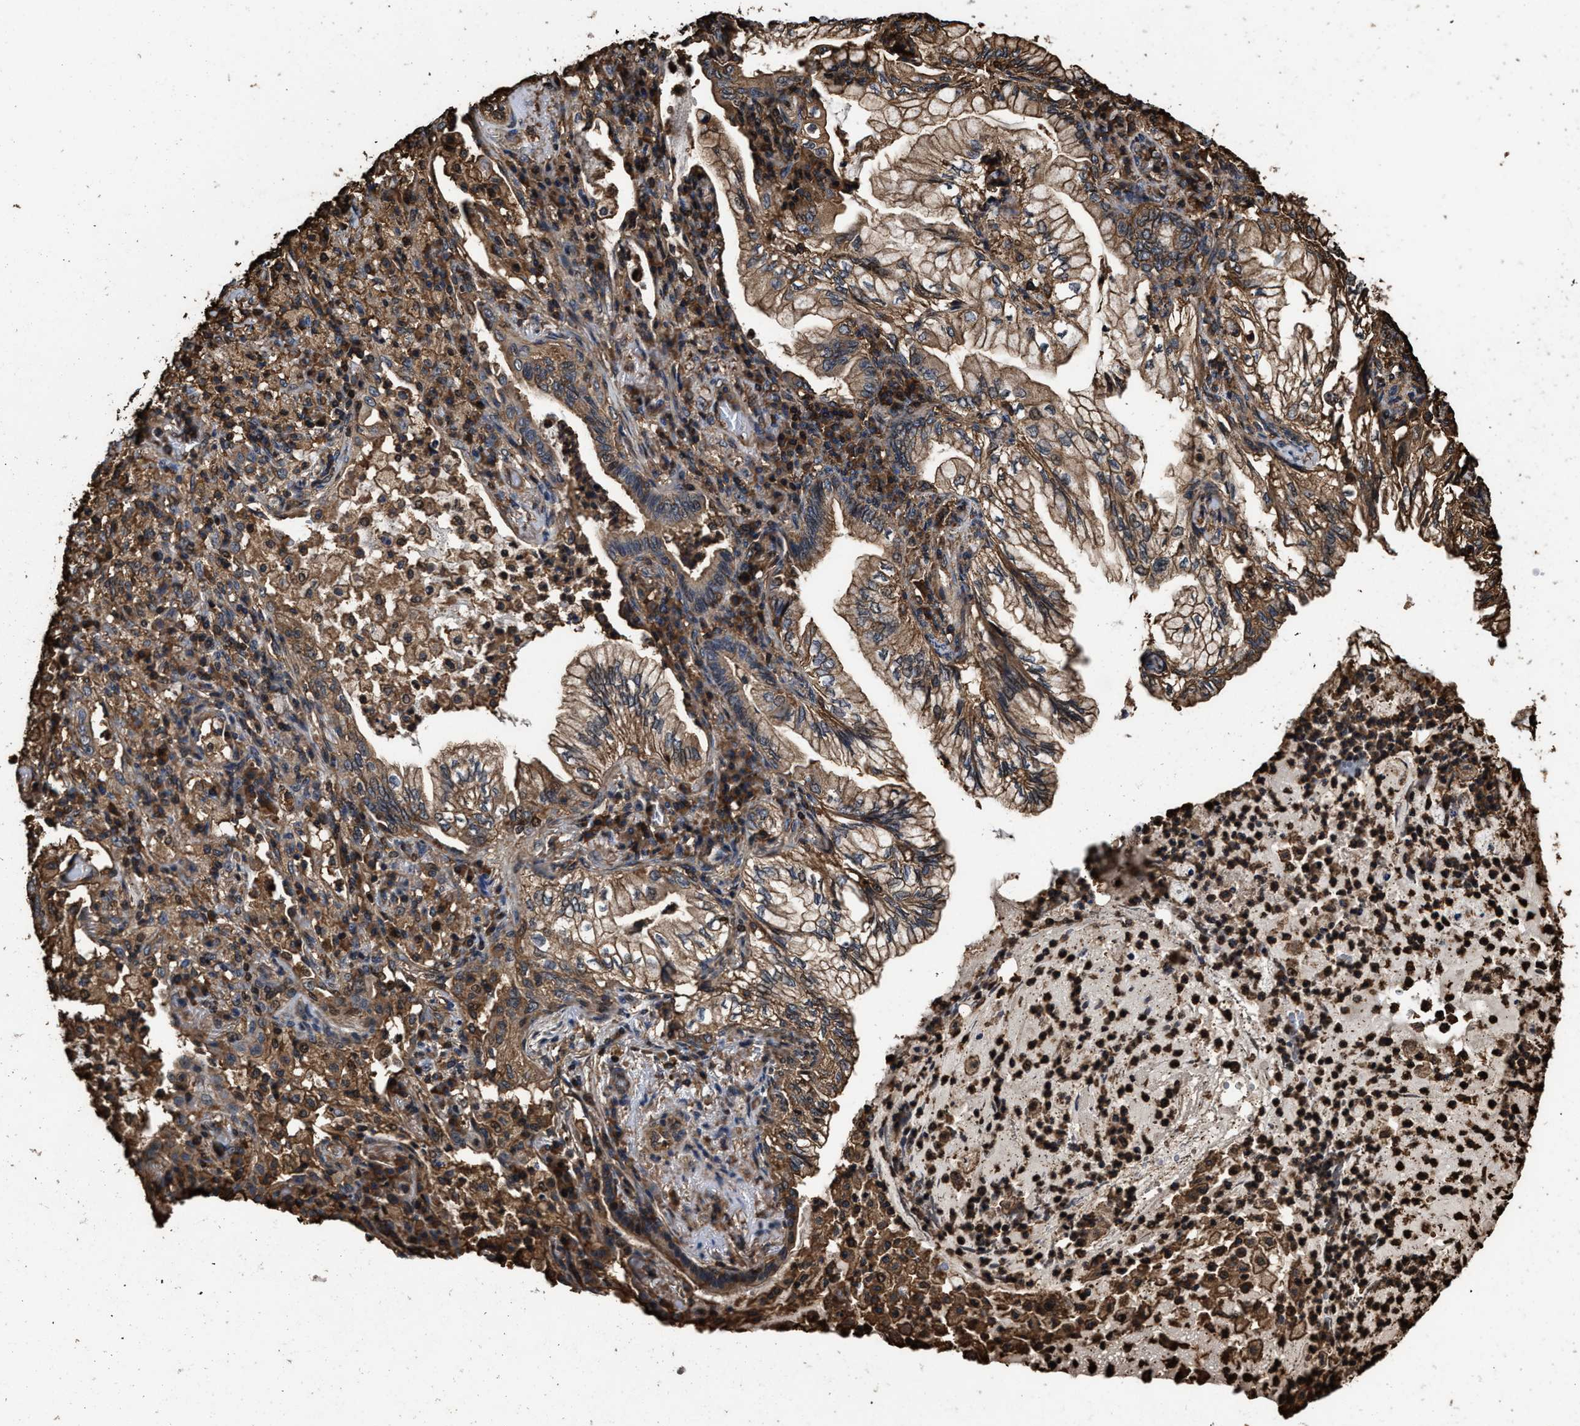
{"staining": {"intensity": "moderate", "quantity": ">75%", "location": "cytoplasmic/membranous"}, "tissue": "lung cancer", "cell_type": "Tumor cells", "image_type": "cancer", "snomed": [{"axis": "morphology", "description": "Adenocarcinoma, NOS"}, {"axis": "topography", "description": "Lung"}], "caption": "There is medium levels of moderate cytoplasmic/membranous positivity in tumor cells of lung cancer (adenocarcinoma), as demonstrated by immunohistochemical staining (brown color).", "gene": "KBTBD2", "patient": {"sex": "female", "age": 70}}